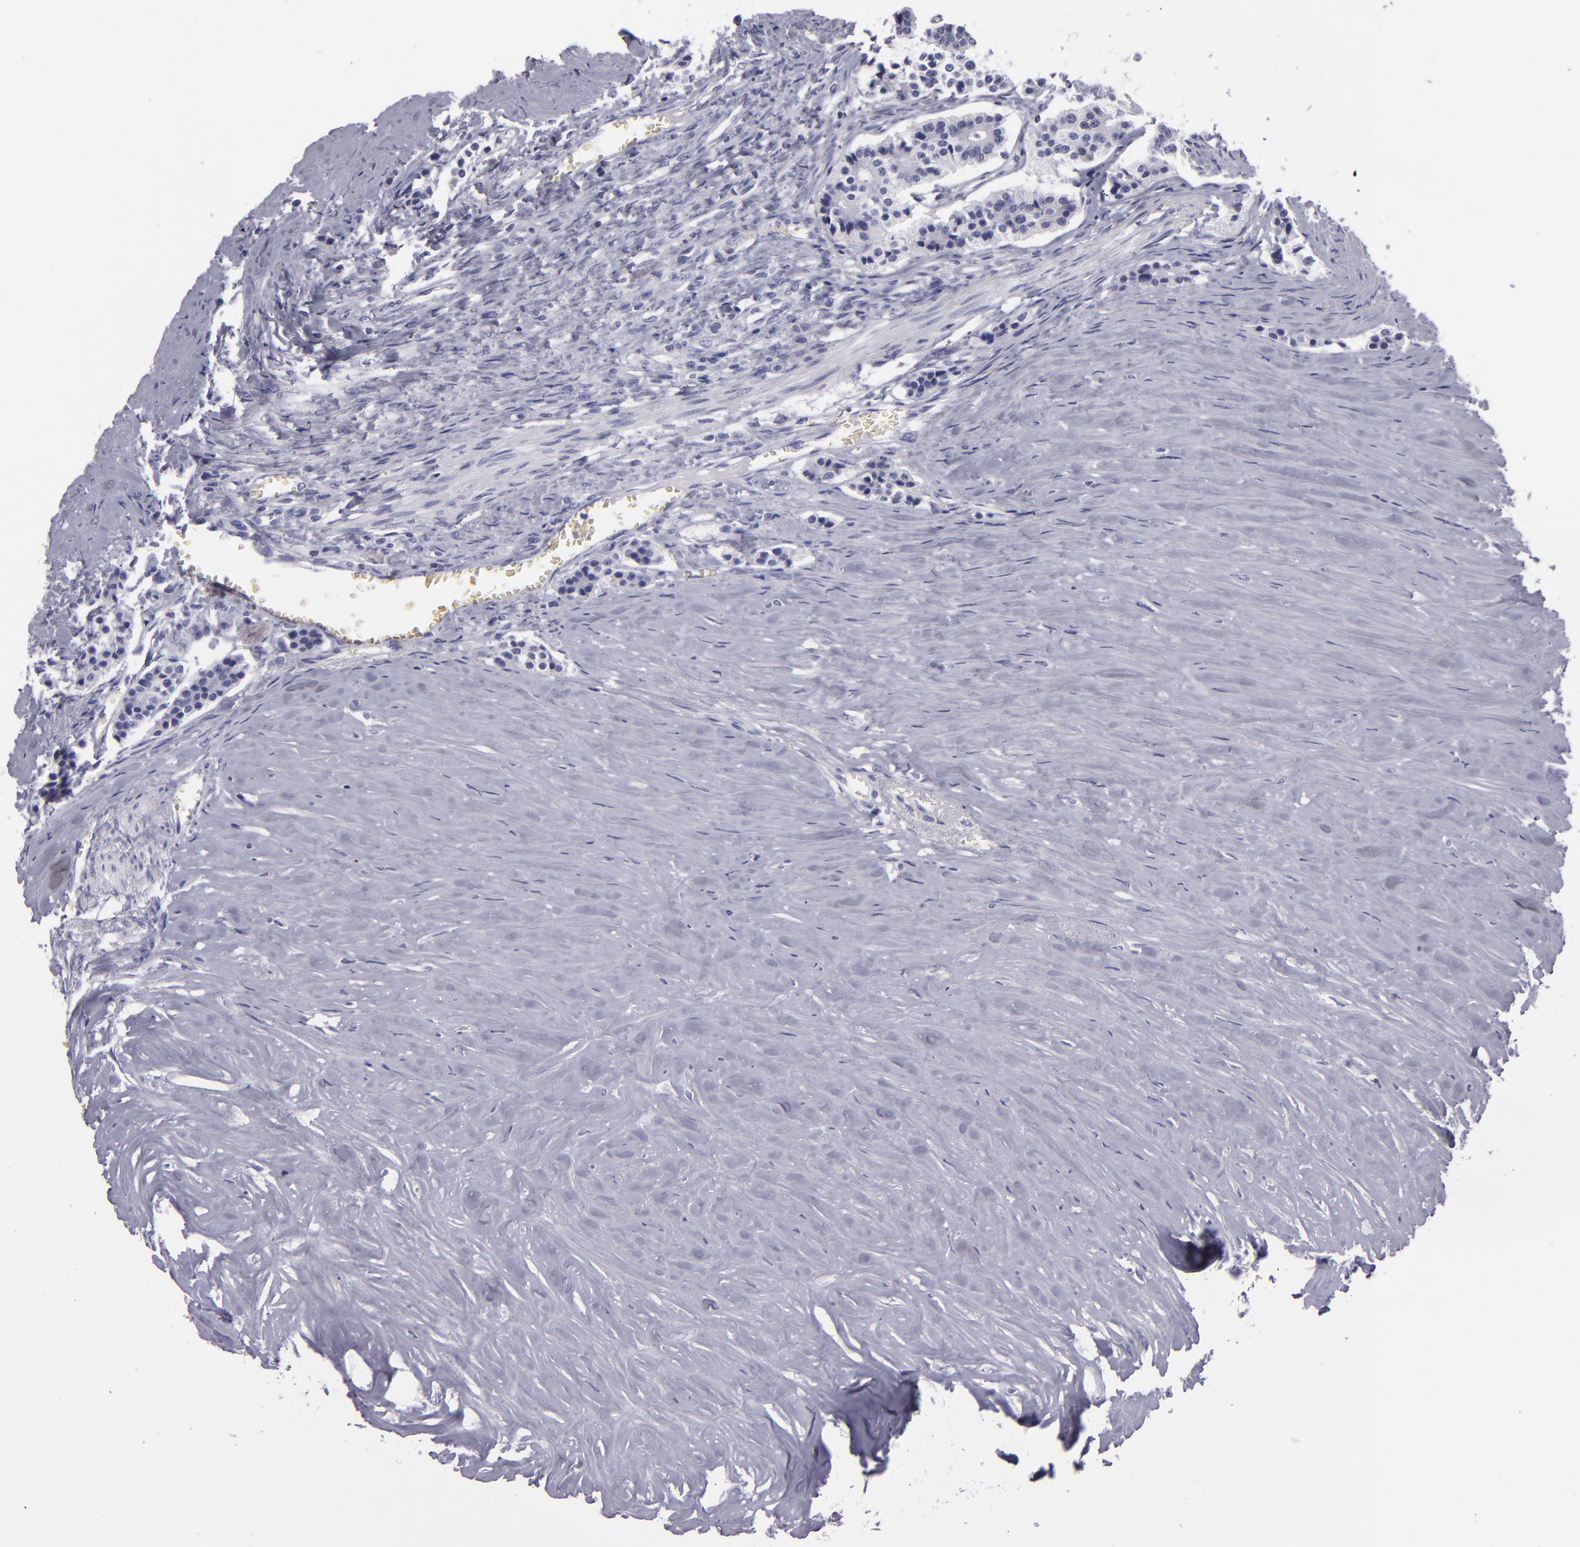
{"staining": {"intensity": "negative", "quantity": "none", "location": "none"}, "tissue": "carcinoid", "cell_type": "Tumor cells", "image_type": "cancer", "snomed": [{"axis": "morphology", "description": "Carcinoid, malignant, NOS"}, {"axis": "topography", "description": "Small intestine"}], "caption": "This is a image of immunohistochemistry (IHC) staining of carcinoid (malignant), which shows no positivity in tumor cells.", "gene": "CR2", "patient": {"sex": "male", "age": 63}}